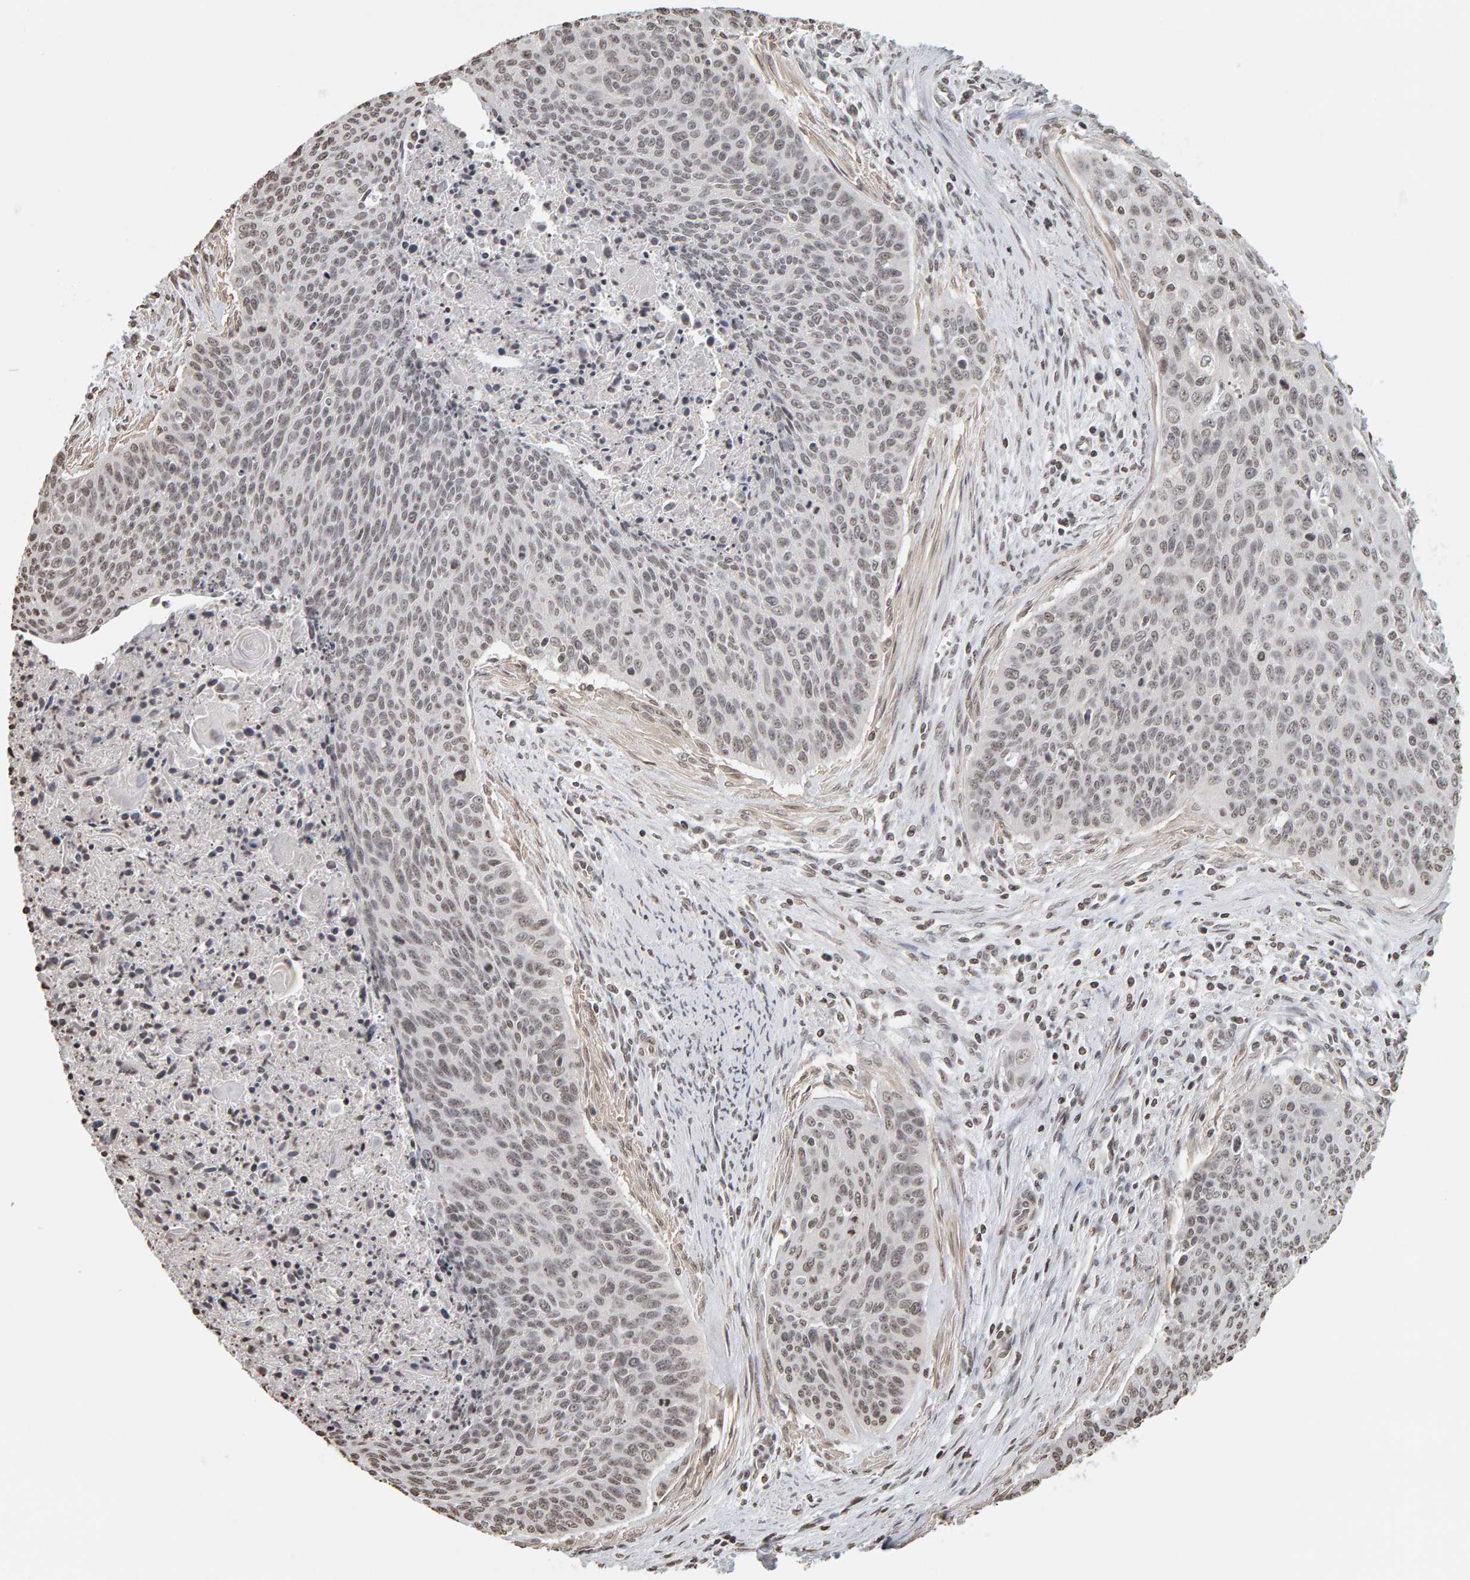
{"staining": {"intensity": "weak", "quantity": "25%-75%", "location": "nuclear"}, "tissue": "cervical cancer", "cell_type": "Tumor cells", "image_type": "cancer", "snomed": [{"axis": "morphology", "description": "Squamous cell carcinoma, NOS"}, {"axis": "topography", "description": "Cervix"}], "caption": "Immunohistochemistry (IHC) histopathology image of neoplastic tissue: human squamous cell carcinoma (cervical) stained using immunohistochemistry (IHC) displays low levels of weak protein expression localized specifically in the nuclear of tumor cells, appearing as a nuclear brown color.", "gene": "AFF4", "patient": {"sex": "female", "age": 55}}